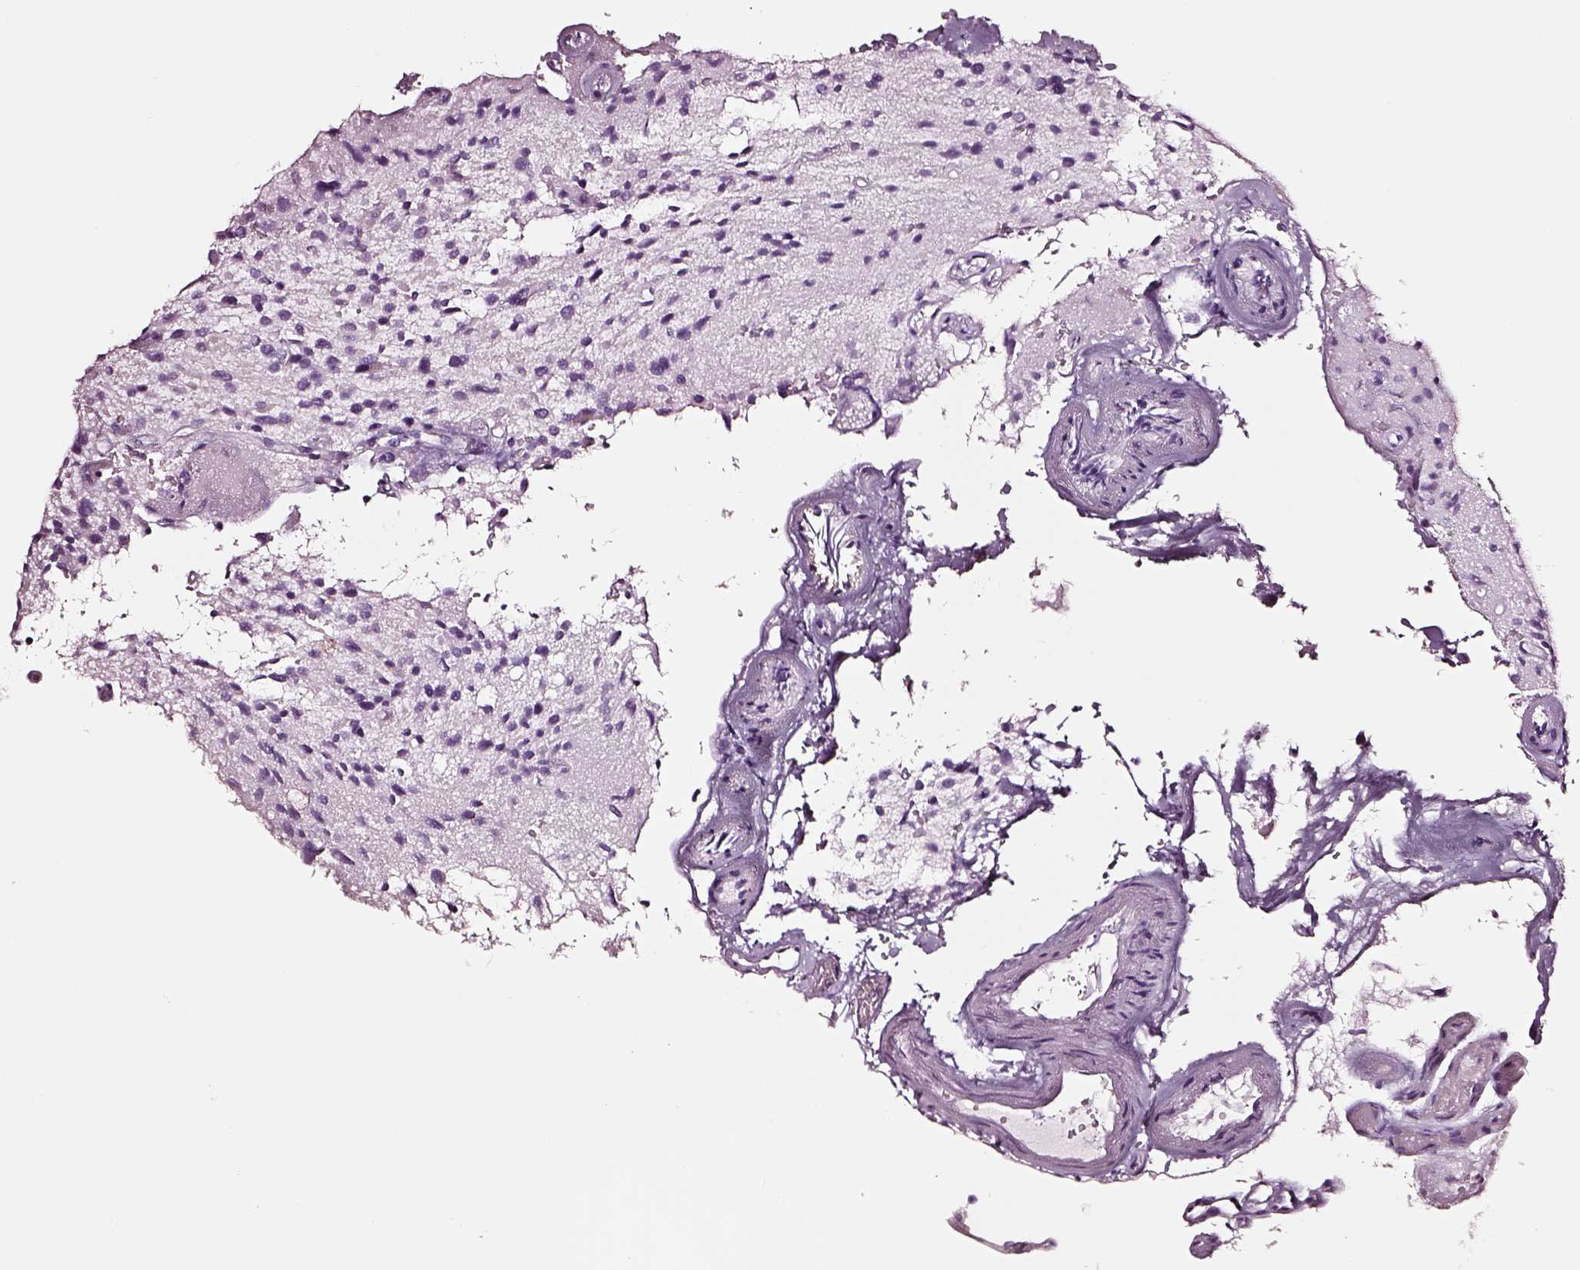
{"staining": {"intensity": "negative", "quantity": "none", "location": "none"}, "tissue": "glioma", "cell_type": "Tumor cells", "image_type": "cancer", "snomed": [{"axis": "morphology", "description": "Glioma, malignant, Low grade"}, {"axis": "topography", "description": "Brain"}], "caption": "This is an IHC histopathology image of low-grade glioma (malignant). There is no positivity in tumor cells.", "gene": "DPEP1", "patient": {"sex": "male", "age": 43}}